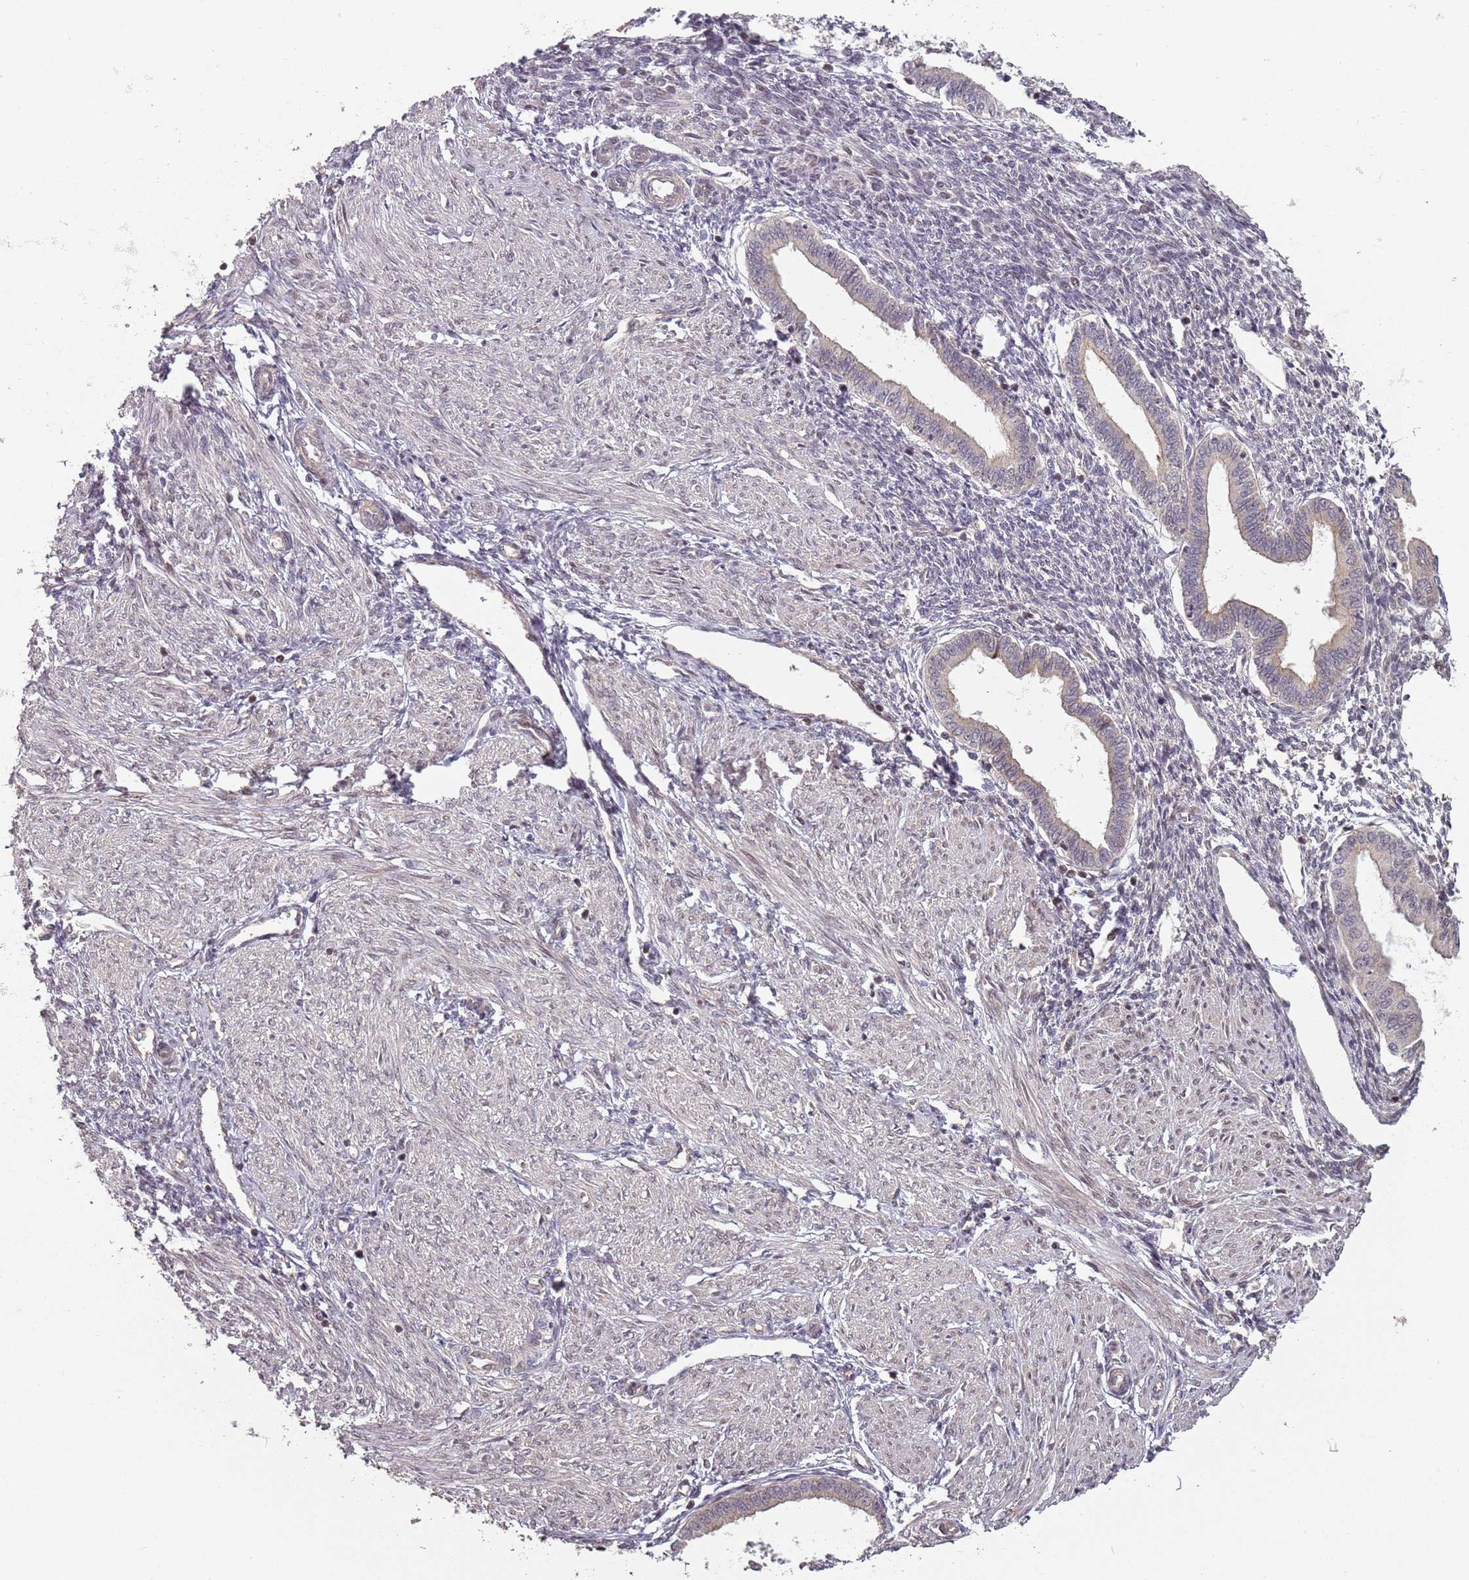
{"staining": {"intensity": "negative", "quantity": "none", "location": "none"}, "tissue": "endometrium", "cell_type": "Cells in endometrial stroma", "image_type": "normal", "snomed": [{"axis": "morphology", "description": "Normal tissue, NOS"}, {"axis": "topography", "description": "Endometrium"}], "caption": "Immunohistochemistry (IHC) histopathology image of normal human endometrium stained for a protein (brown), which demonstrates no staining in cells in endometrial stroma. The staining is performed using DAB brown chromogen with nuclei counter-stained in using hematoxylin.", "gene": "CHURC1", "patient": {"sex": "female", "age": 53}}